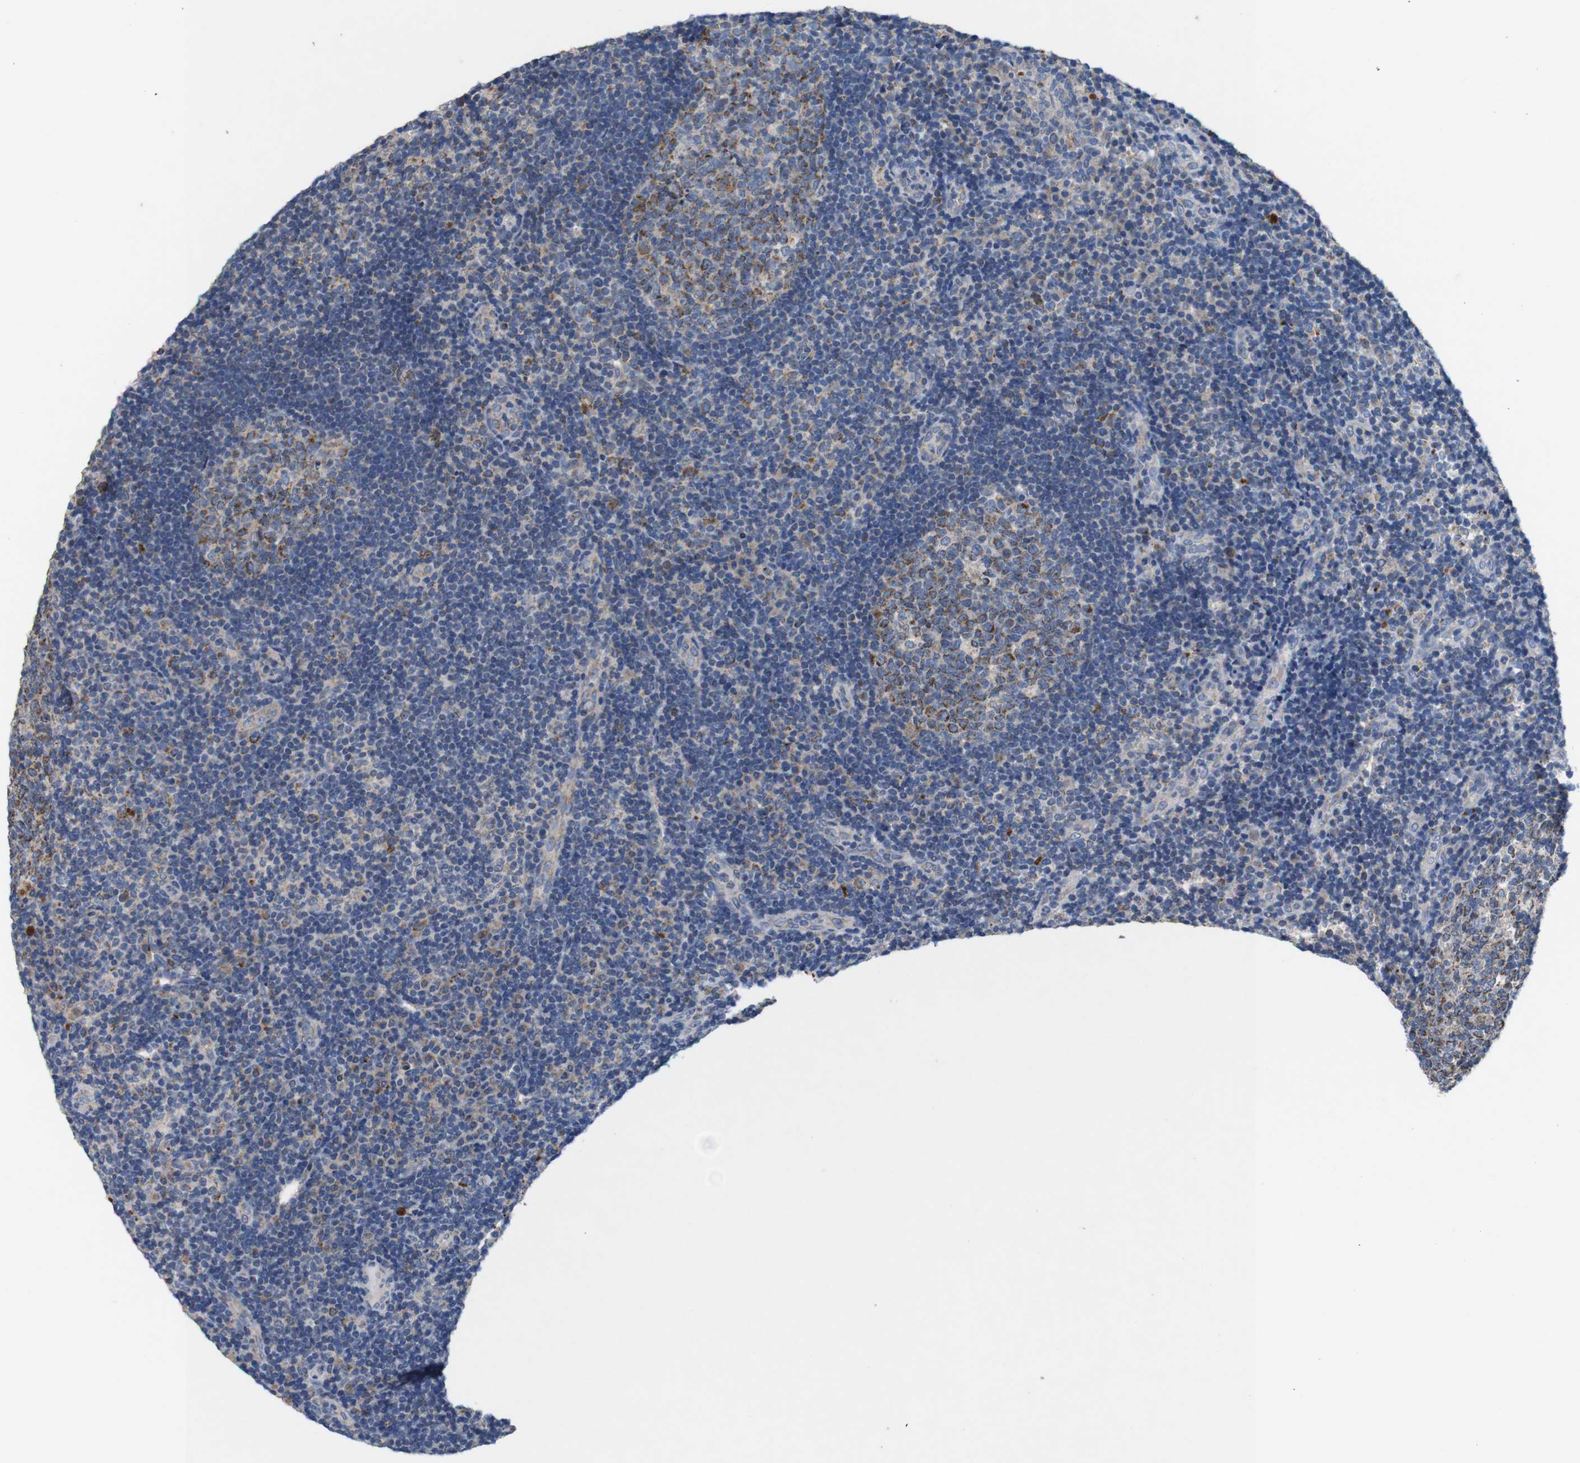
{"staining": {"intensity": "moderate", "quantity": ">75%", "location": "cytoplasmic/membranous"}, "tissue": "tonsil", "cell_type": "Germinal center cells", "image_type": "normal", "snomed": [{"axis": "morphology", "description": "Normal tissue, NOS"}, {"axis": "topography", "description": "Tonsil"}], "caption": "Protein expression analysis of benign tonsil displays moderate cytoplasmic/membranous positivity in about >75% of germinal center cells.", "gene": "F2RL1", "patient": {"sex": "female", "age": 40}}